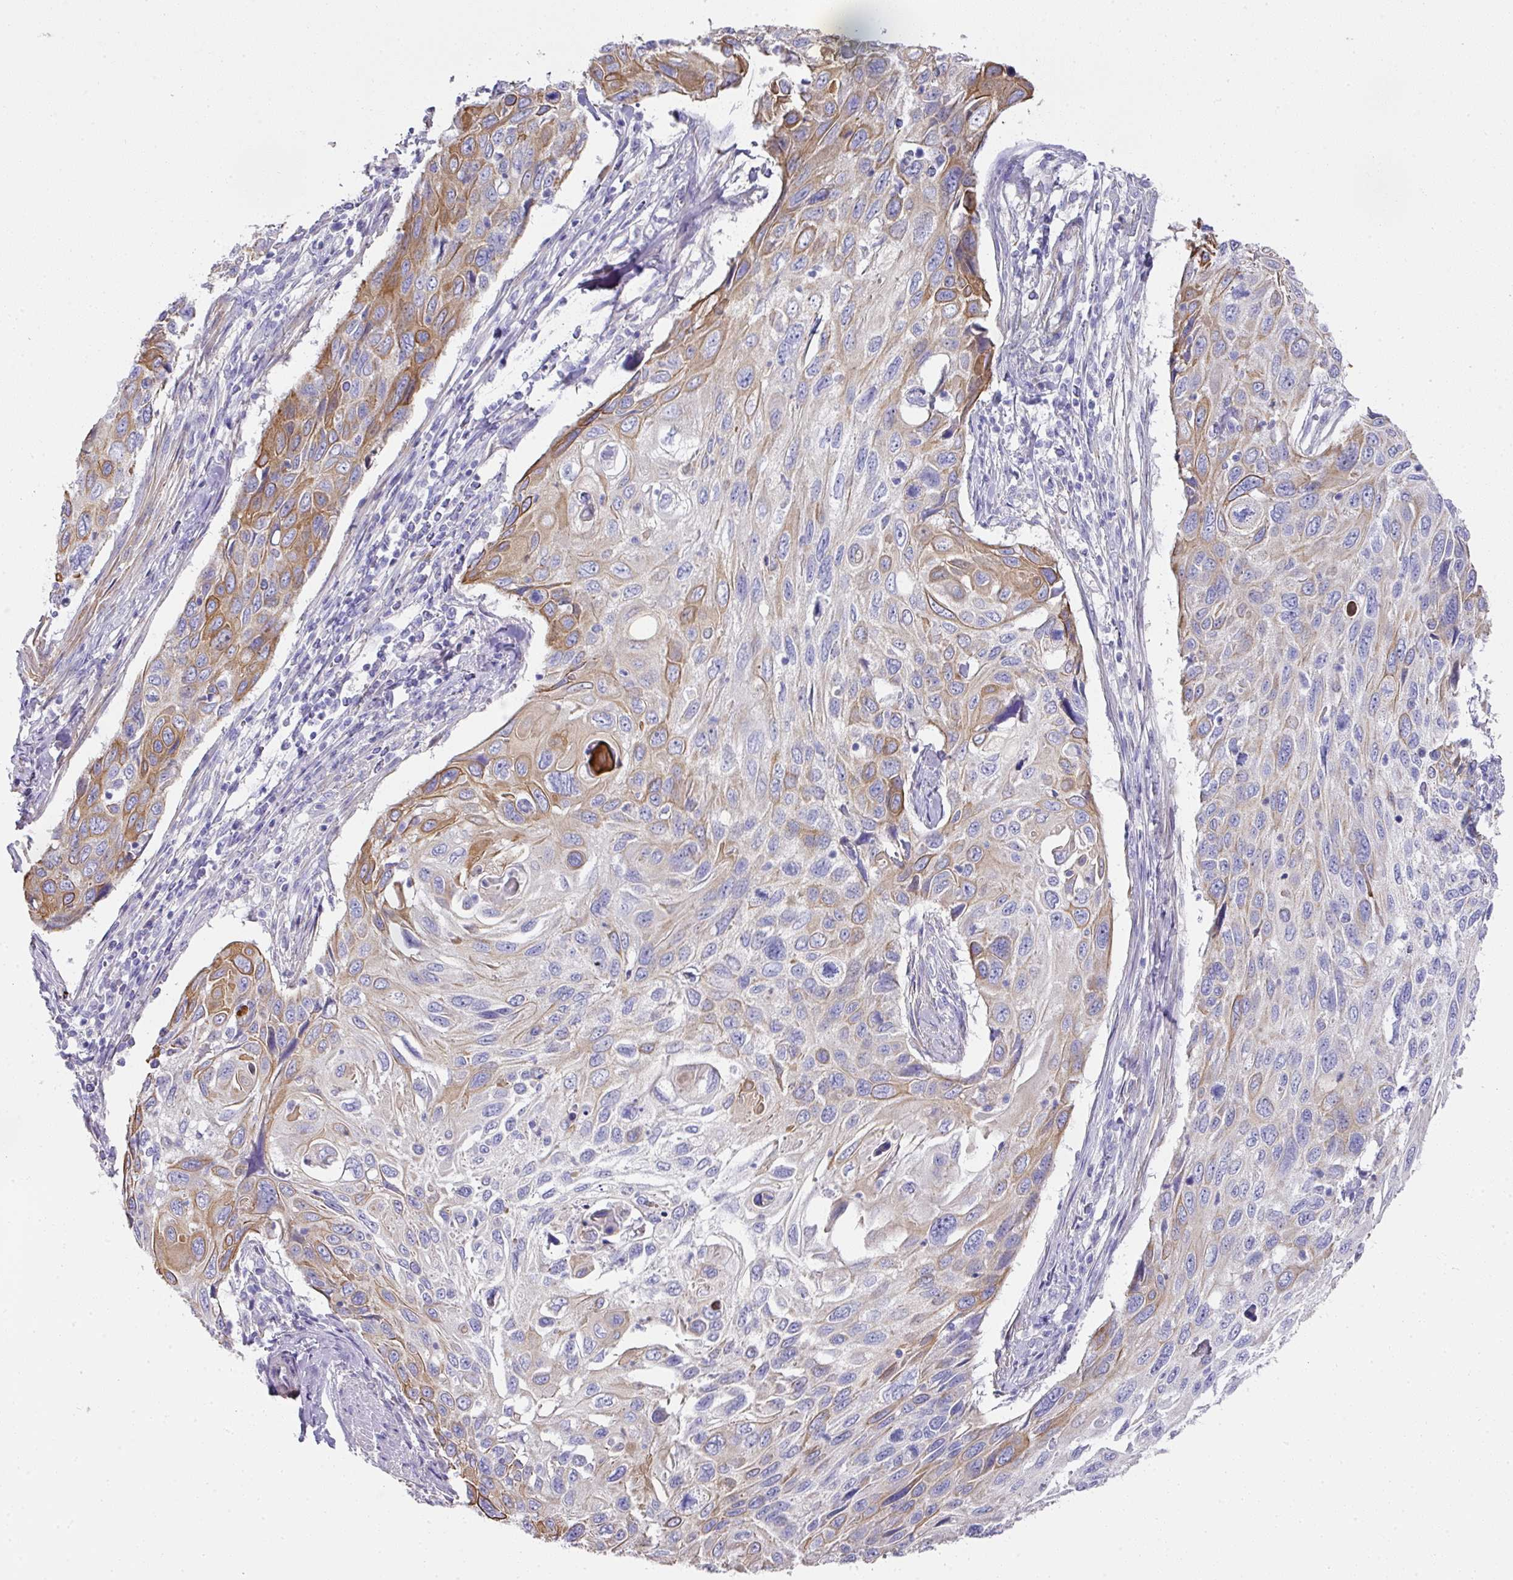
{"staining": {"intensity": "moderate", "quantity": "<25%", "location": "cytoplasmic/membranous"}, "tissue": "cervical cancer", "cell_type": "Tumor cells", "image_type": "cancer", "snomed": [{"axis": "morphology", "description": "Squamous cell carcinoma, NOS"}, {"axis": "topography", "description": "Cervix"}], "caption": "A low amount of moderate cytoplasmic/membranous expression is present in about <25% of tumor cells in squamous cell carcinoma (cervical) tissue. (DAB IHC with brightfield microscopy, high magnification).", "gene": "TARM1", "patient": {"sex": "female", "age": 70}}